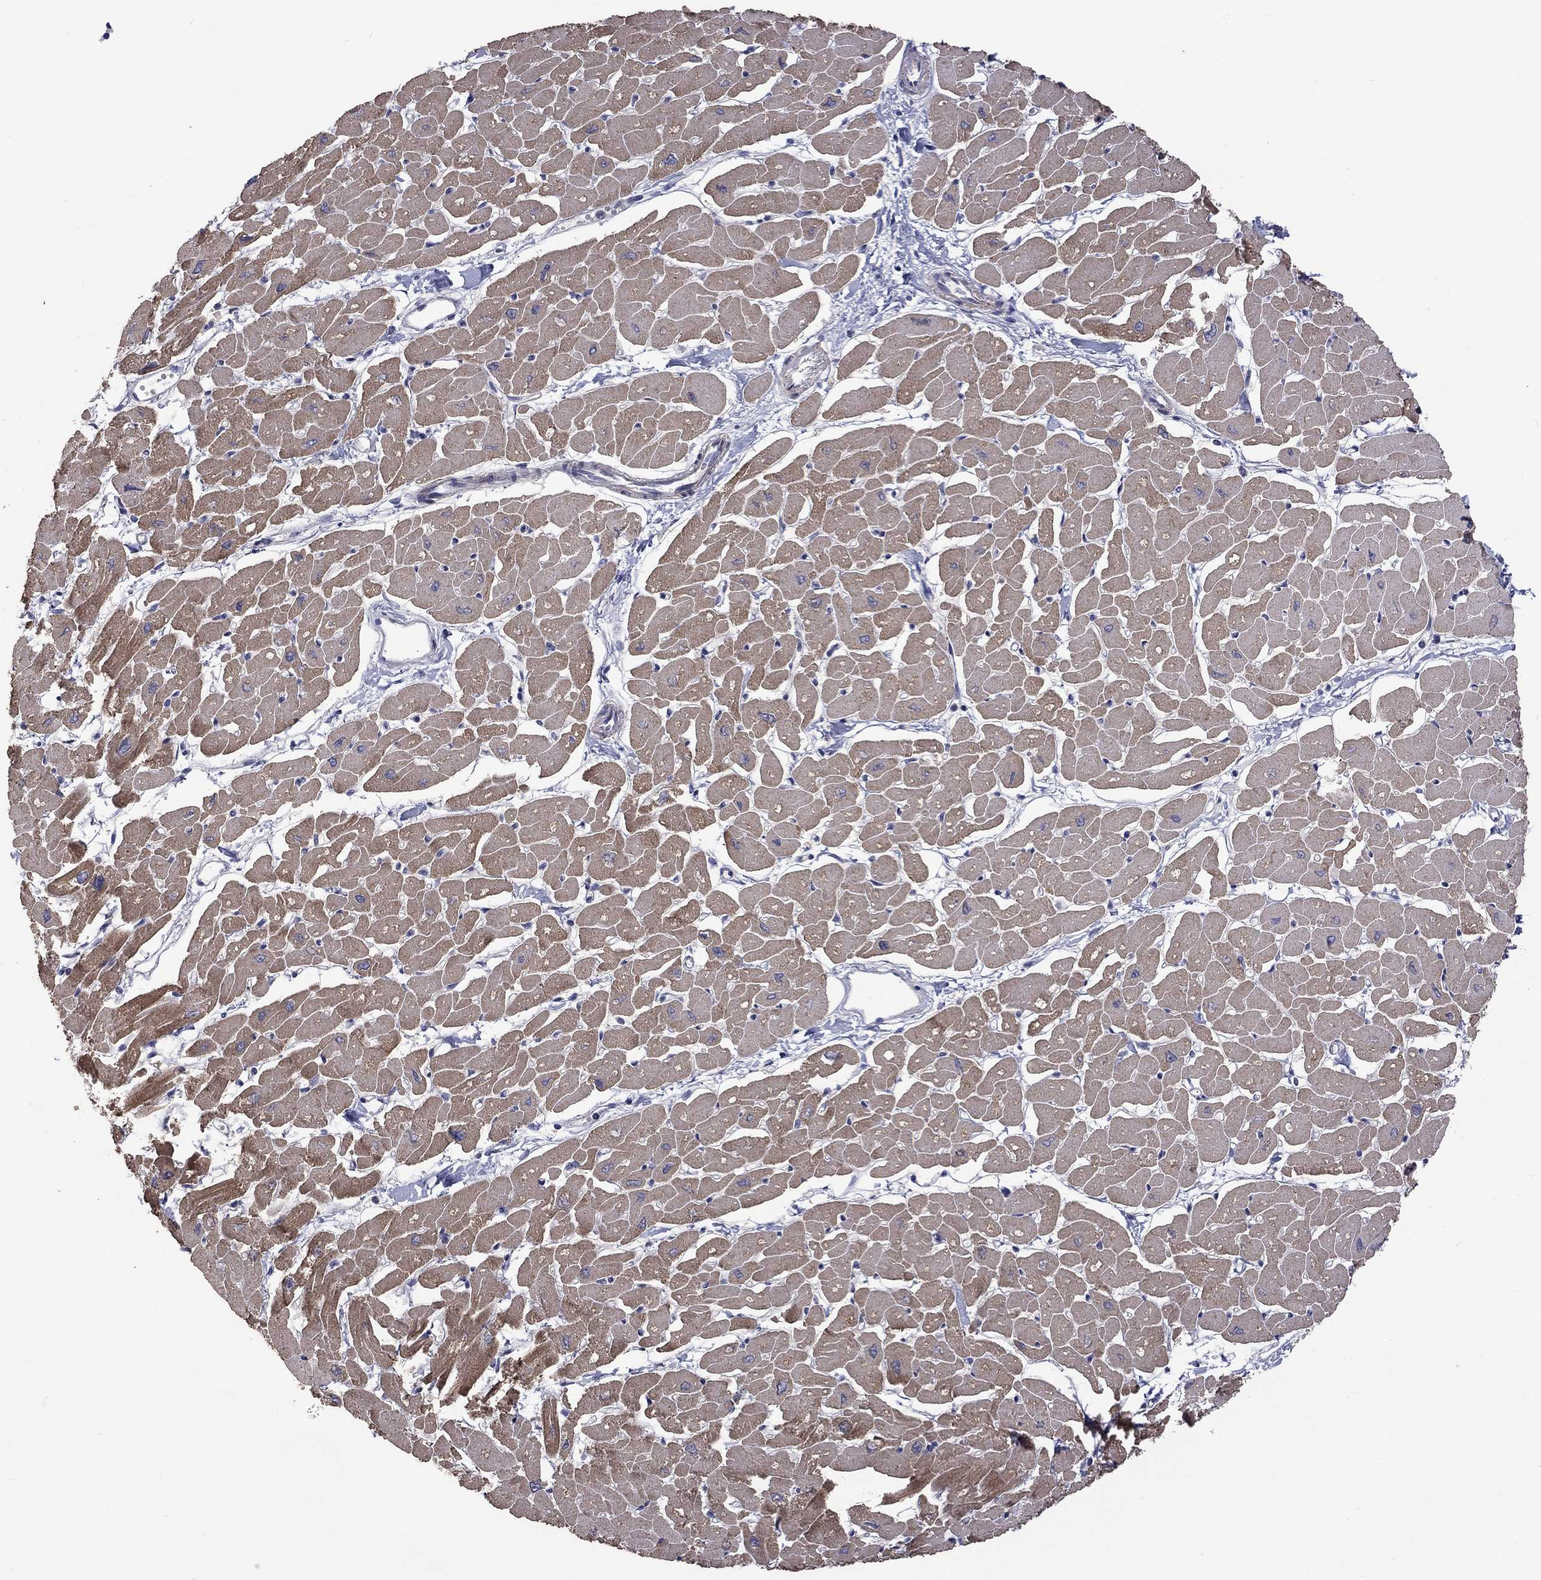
{"staining": {"intensity": "moderate", "quantity": ">75%", "location": "cytoplasmic/membranous"}, "tissue": "heart muscle", "cell_type": "Cardiomyocytes", "image_type": "normal", "snomed": [{"axis": "morphology", "description": "Normal tissue, NOS"}, {"axis": "topography", "description": "Heart"}], "caption": "A photomicrograph showing moderate cytoplasmic/membranous positivity in approximately >75% of cardiomyocytes in benign heart muscle, as visualized by brown immunohistochemical staining.", "gene": "SLC39A14", "patient": {"sex": "male", "age": 57}}